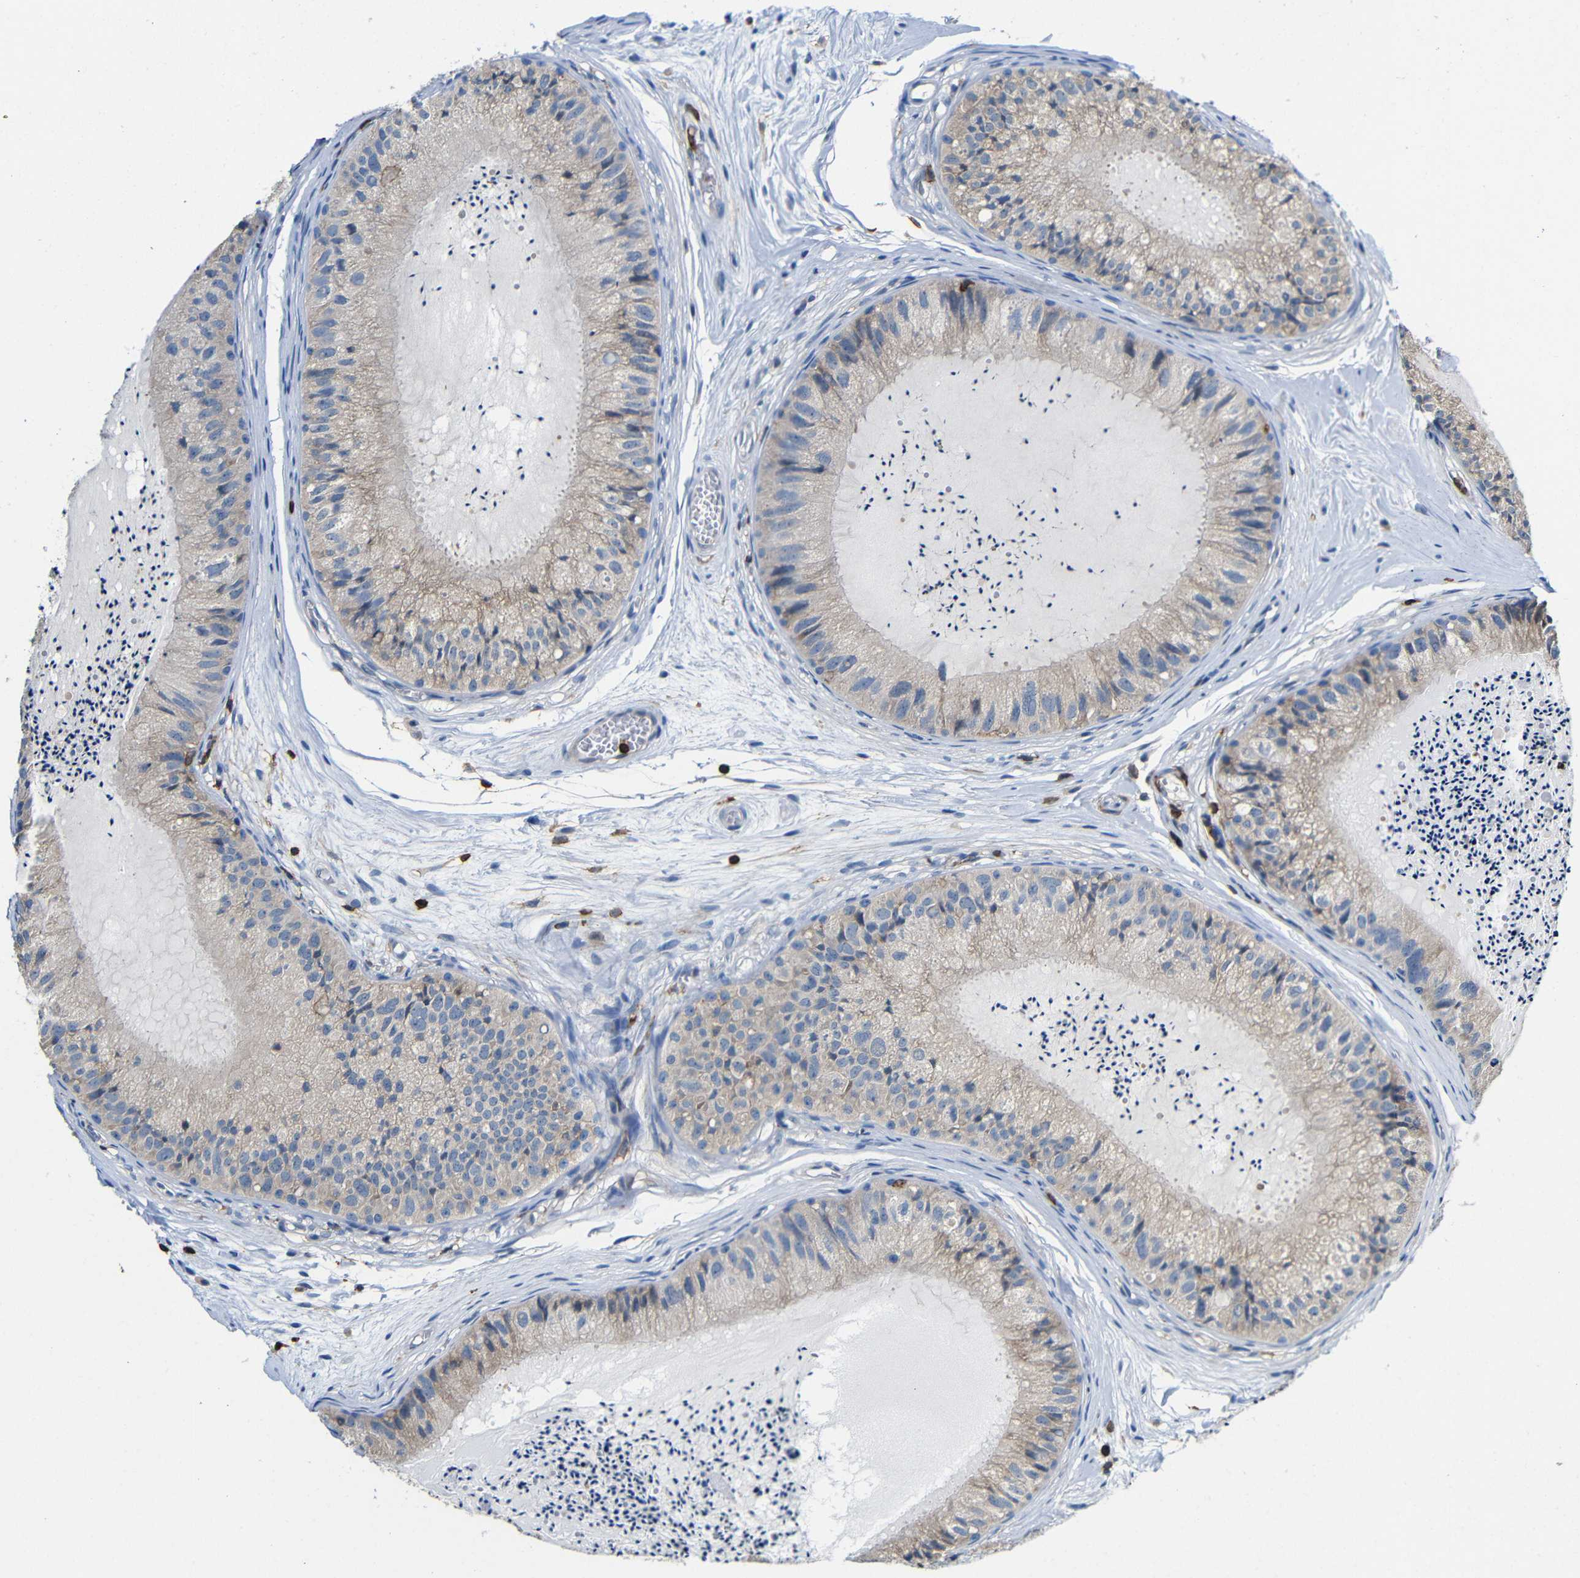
{"staining": {"intensity": "weak", "quantity": ">75%", "location": "cytoplasmic/membranous"}, "tissue": "epididymis", "cell_type": "Glandular cells", "image_type": "normal", "snomed": [{"axis": "morphology", "description": "Normal tissue, NOS"}, {"axis": "topography", "description": "Epididymis"}], "caption": "Protein expression by immunohistochemistry (IHC) displays weak cytoplasmic/membranous expression in about >75% of glandular cells in benign epididymis.", "gene": "P2RY12", "patient": {"sex": "male", "age": 31}}